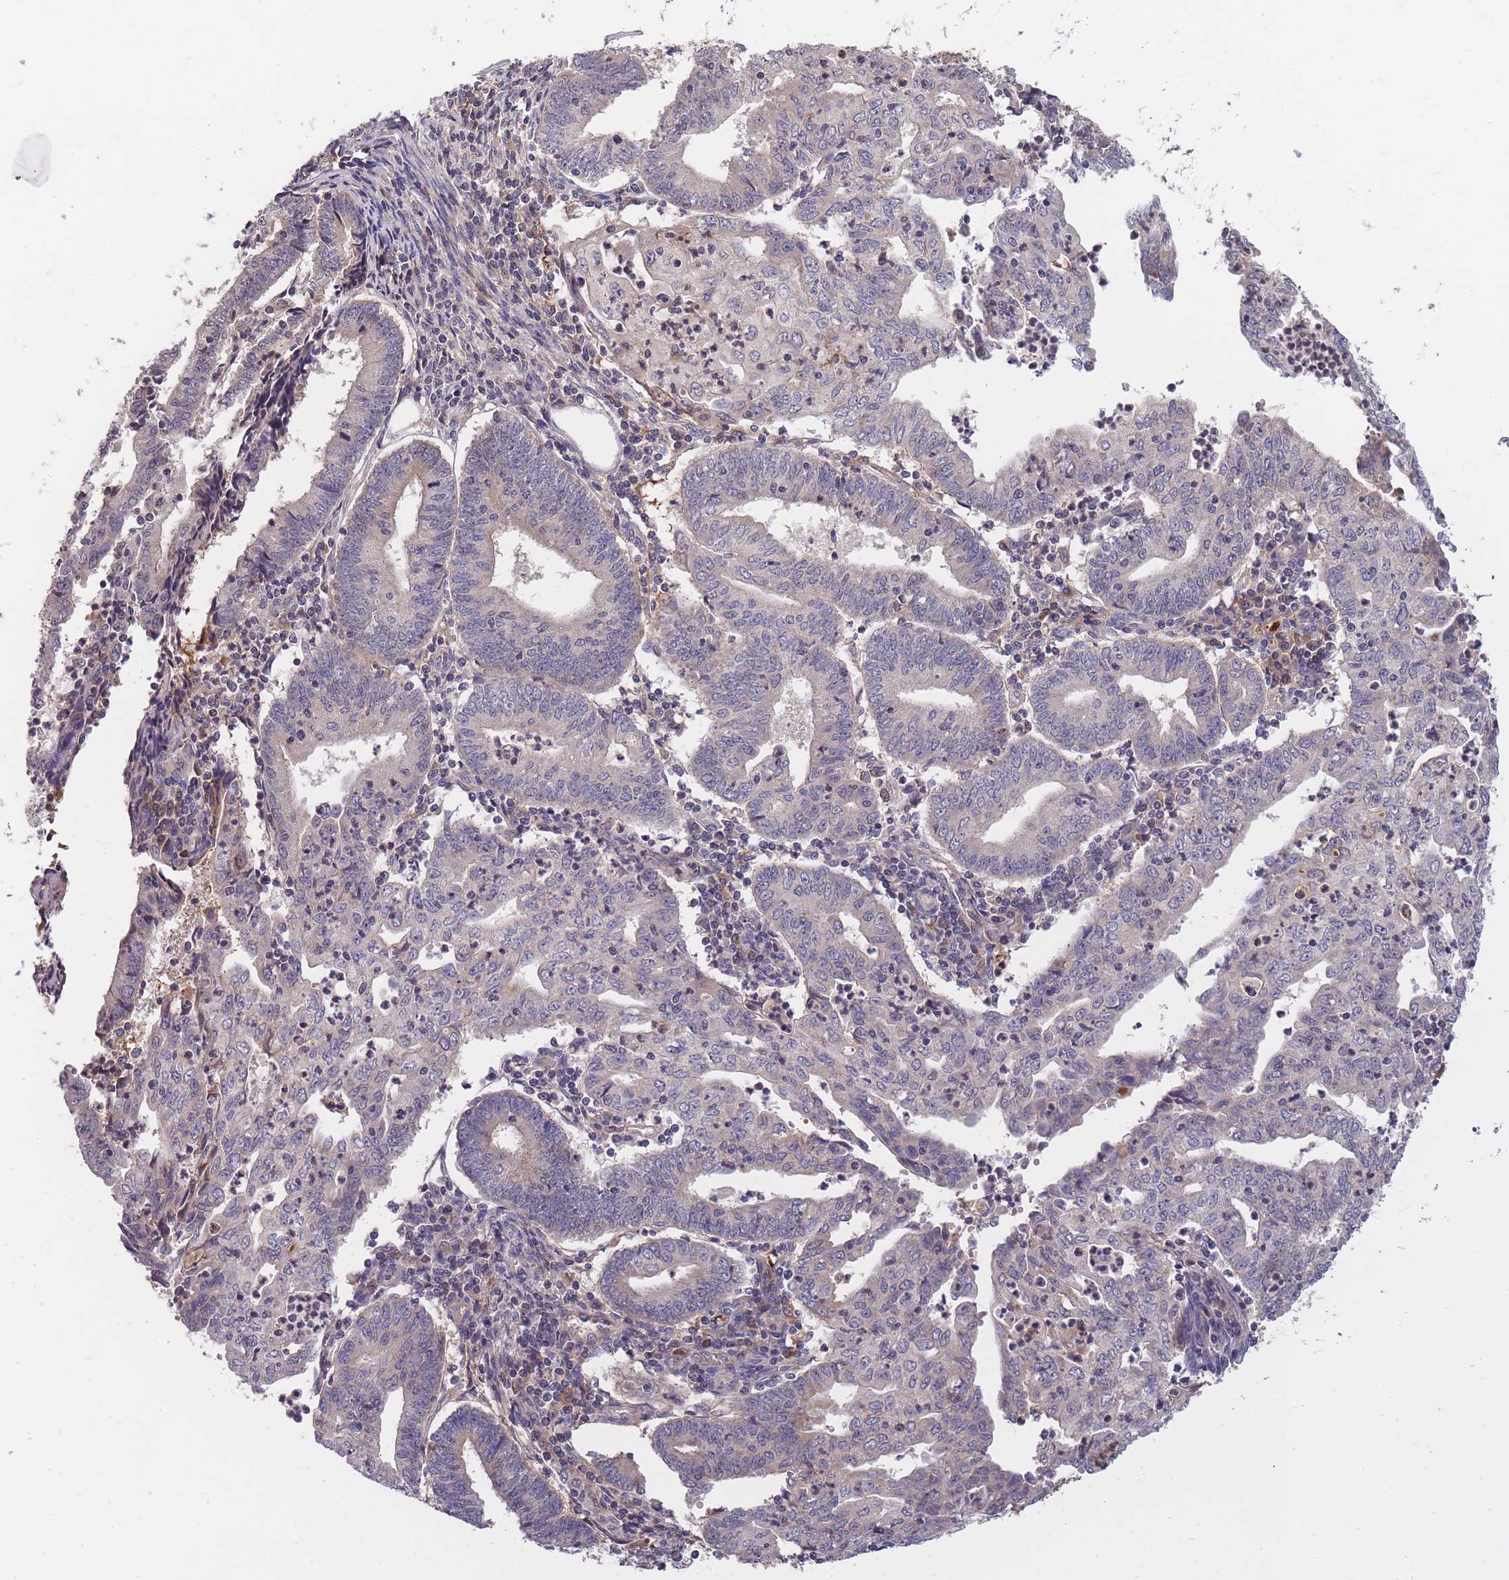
{"staining": {"intensity": "weak", "quantity": "<25%", "location": "cytoplasmic/membranous"}, "tissue": "endometrial cancer", "cell_type": "Tumor cells", "image_type": "cancer", "snomed": [{"axis": "morphology", "description": "Adenocarcinoma, NOS"}, {"axis": "topography", "description": "Endometrium"}], "caption": "Human adenocarcinoma (endometrial) stained for a protein using IHC shows no staining in tumor cells.", "gene": "RALGDS", "patient": {"sex": "female", "age": 60}}